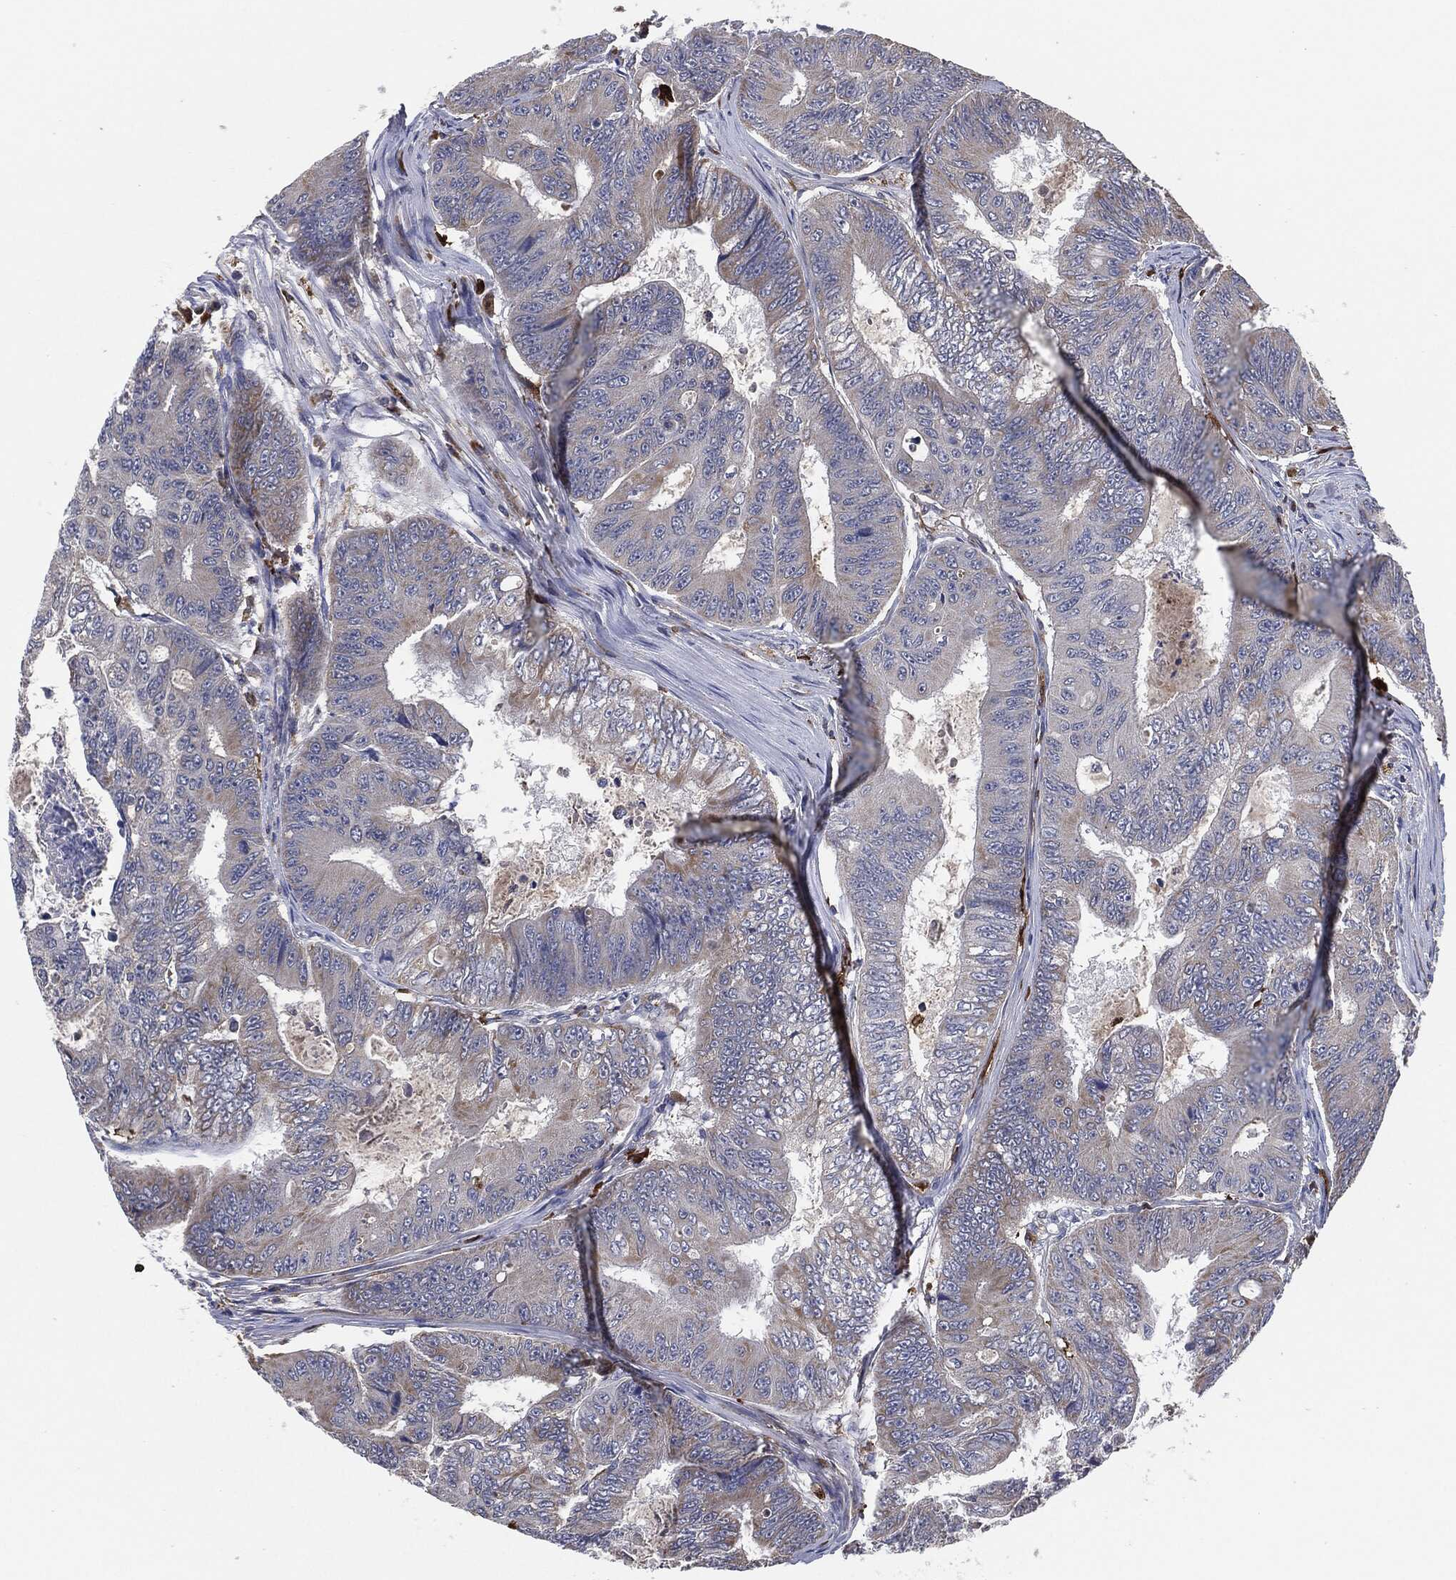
{"staining": {"intensity": "weak", "quantity": "25%-75%", "location": "cytoplasmic/membranous"}, "tissue": "colorectal cancer", "cell_type": "Tumor cells", "image_type": "cancer", "snomed": [{"axis": "morphology", "description": "Adenocarcinoma, NOS"}, {"axis": "topography", "description": "Colon"}], "caption": "Weak cytoplasmic/membranous staining for a protein is present in approximately 25%-75% of tumor cells of colorectal adenocarcinoma using immunohistochemistry.", "gene": "TMEM11", "patient": {"sex": "female", "age": 48}}